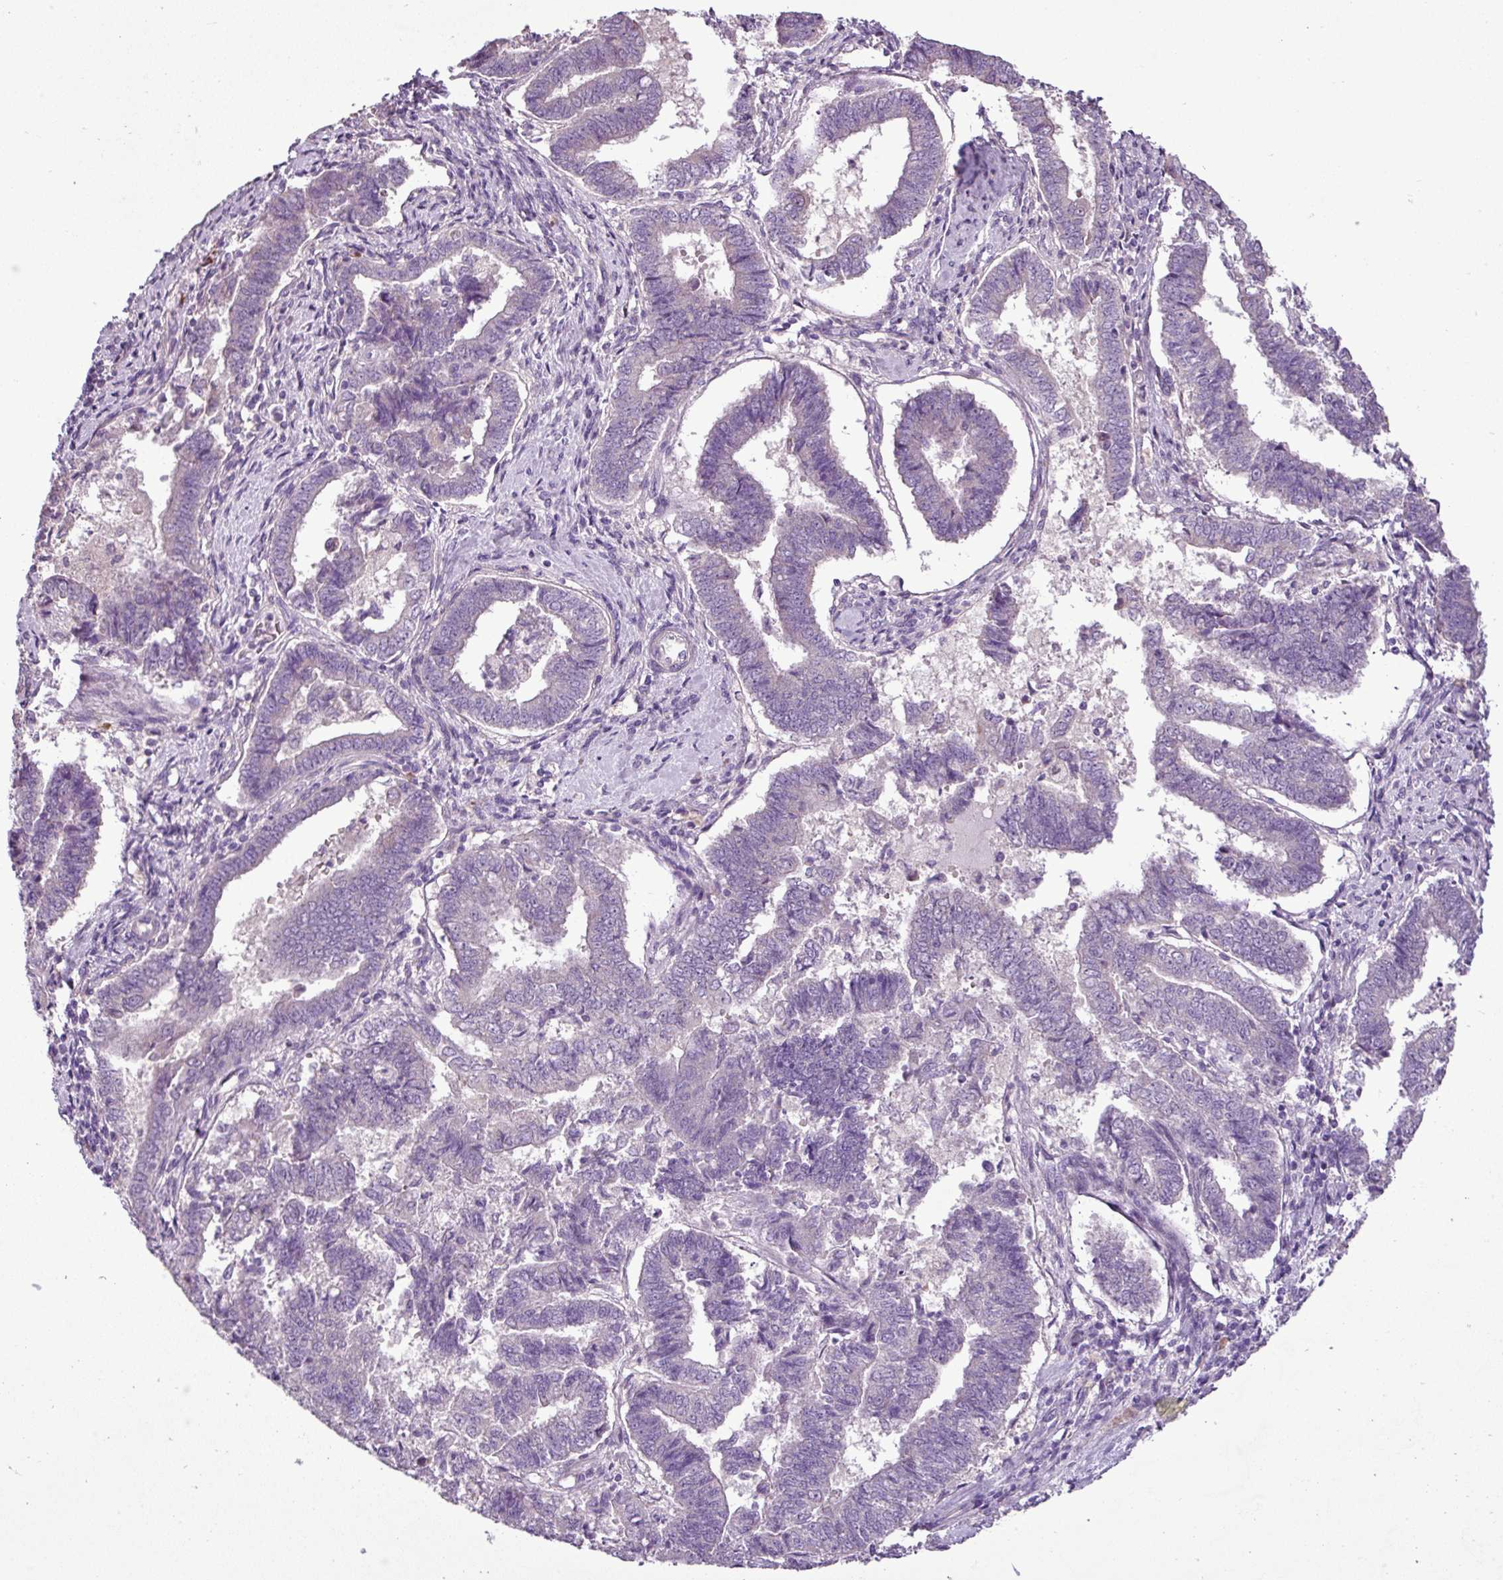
{"staining": {"intensity": "negative", "quantity": "none", "location": "none"}, "tissue": "endometrial cancer", "cell_type": "Tumor cells", "image_type": "cancer", "snomed": [{"axis": "morphology", "description": "Adenocarcinoma, NOS"}, {"axis": "topography", "description": "Endometrium"}], "caption": "A histopathology image of human endometrial adenocarcinoma is negative for staining in tumor cells.", "gene": "MOCS3", "patient": {"sex": "female", "age": 72}}